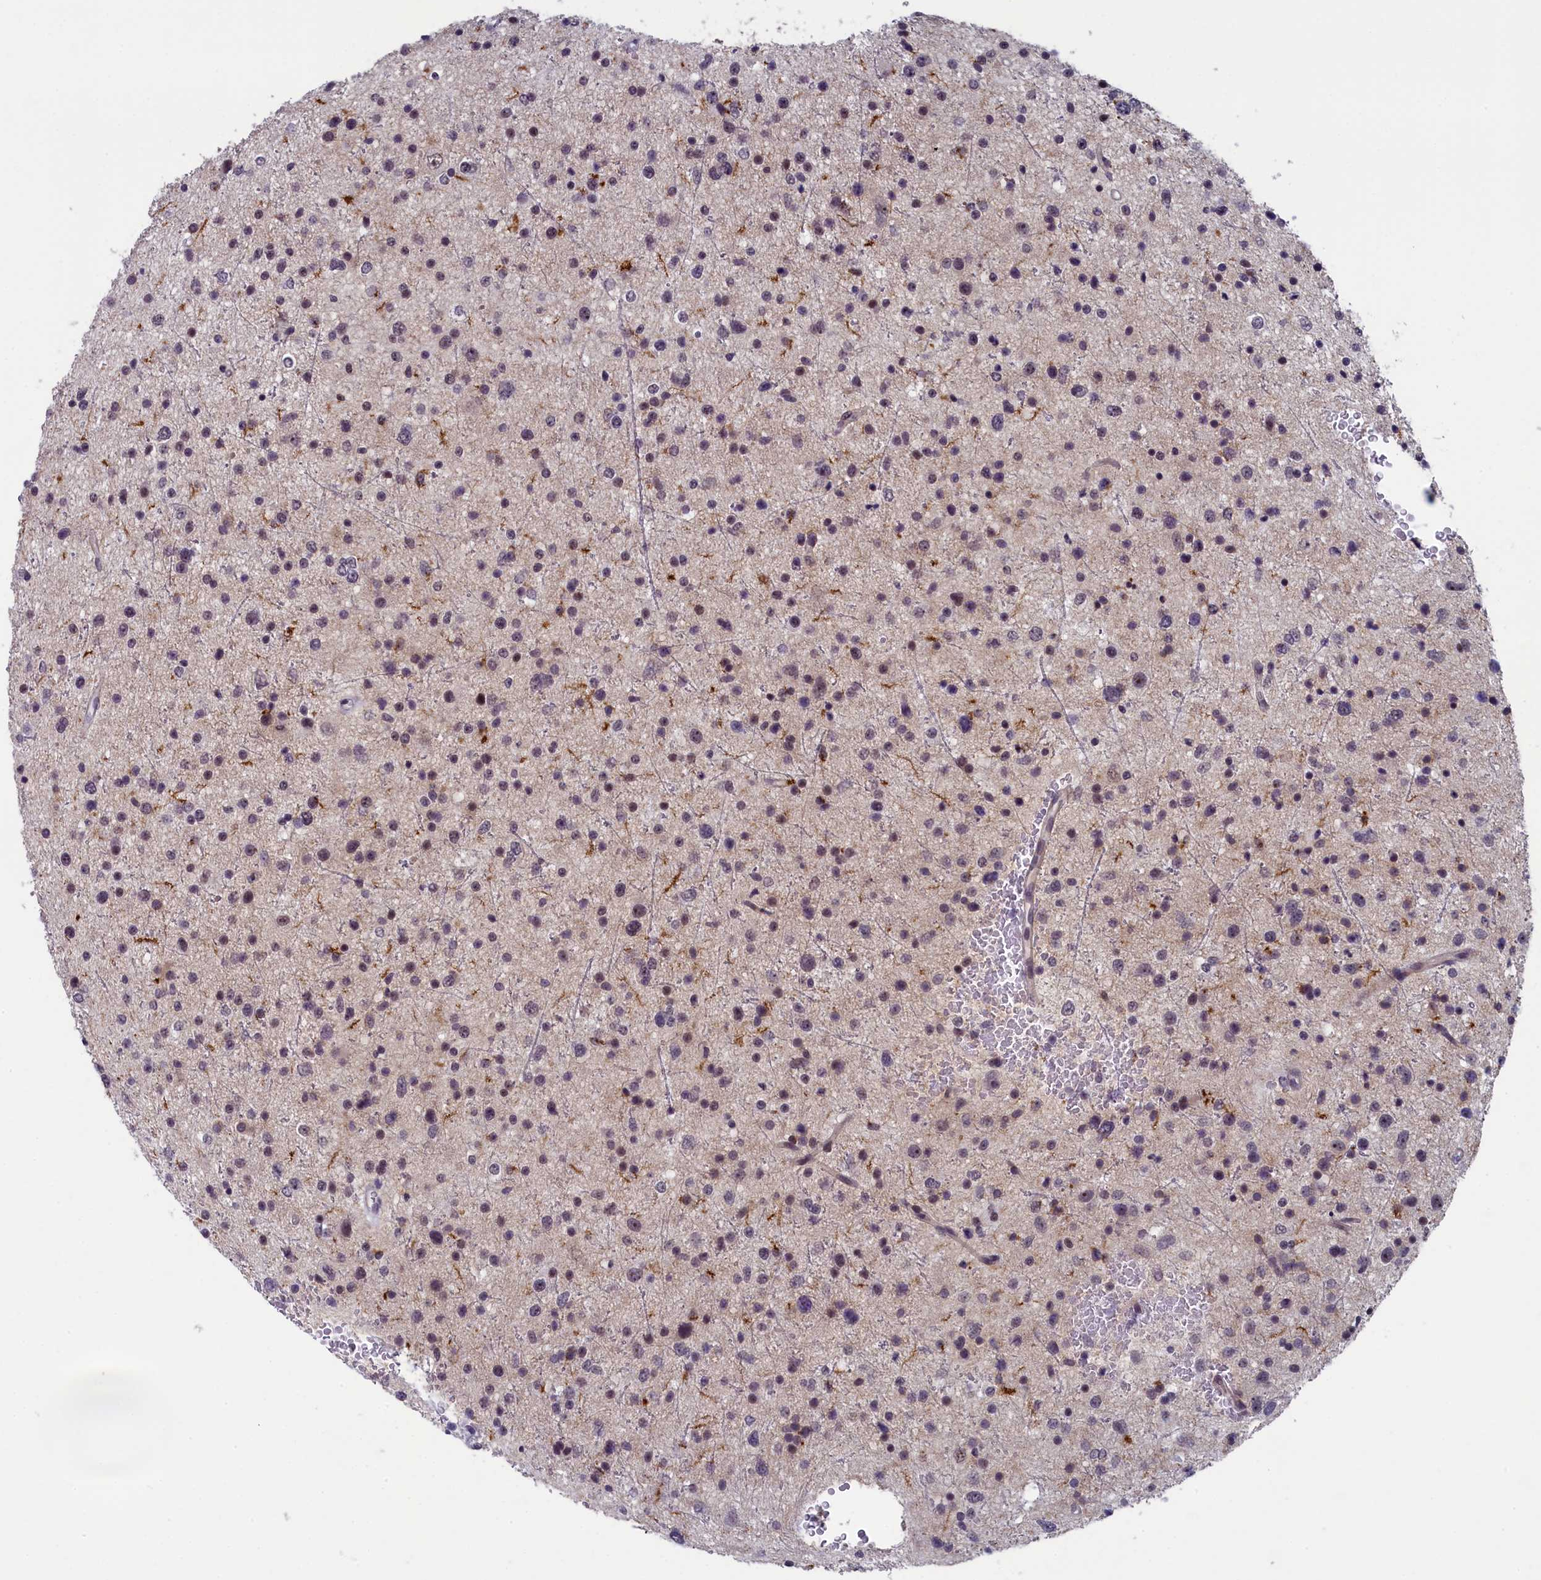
{"staining": {"intensity": "weak", "quantity": "25%-75%", "location": "nuclear"}, "tissue": "glioma", "cell_type": "Tumor cells", "image_type": "cancer", "snomed": [{"axis": "morphology", "description": "Glioma, malignant, Low grade"}, {"axis": "topography", "description": "Brain"}], "caption": "Immunohistochemical staining of human malignant glioma (low-grade) reveals low levels of weak nuclear protein expression in about 25%-75% of tumor cells.", "gene": "CNEP1R1", "patient": {"sex": "female", "age": 37}}